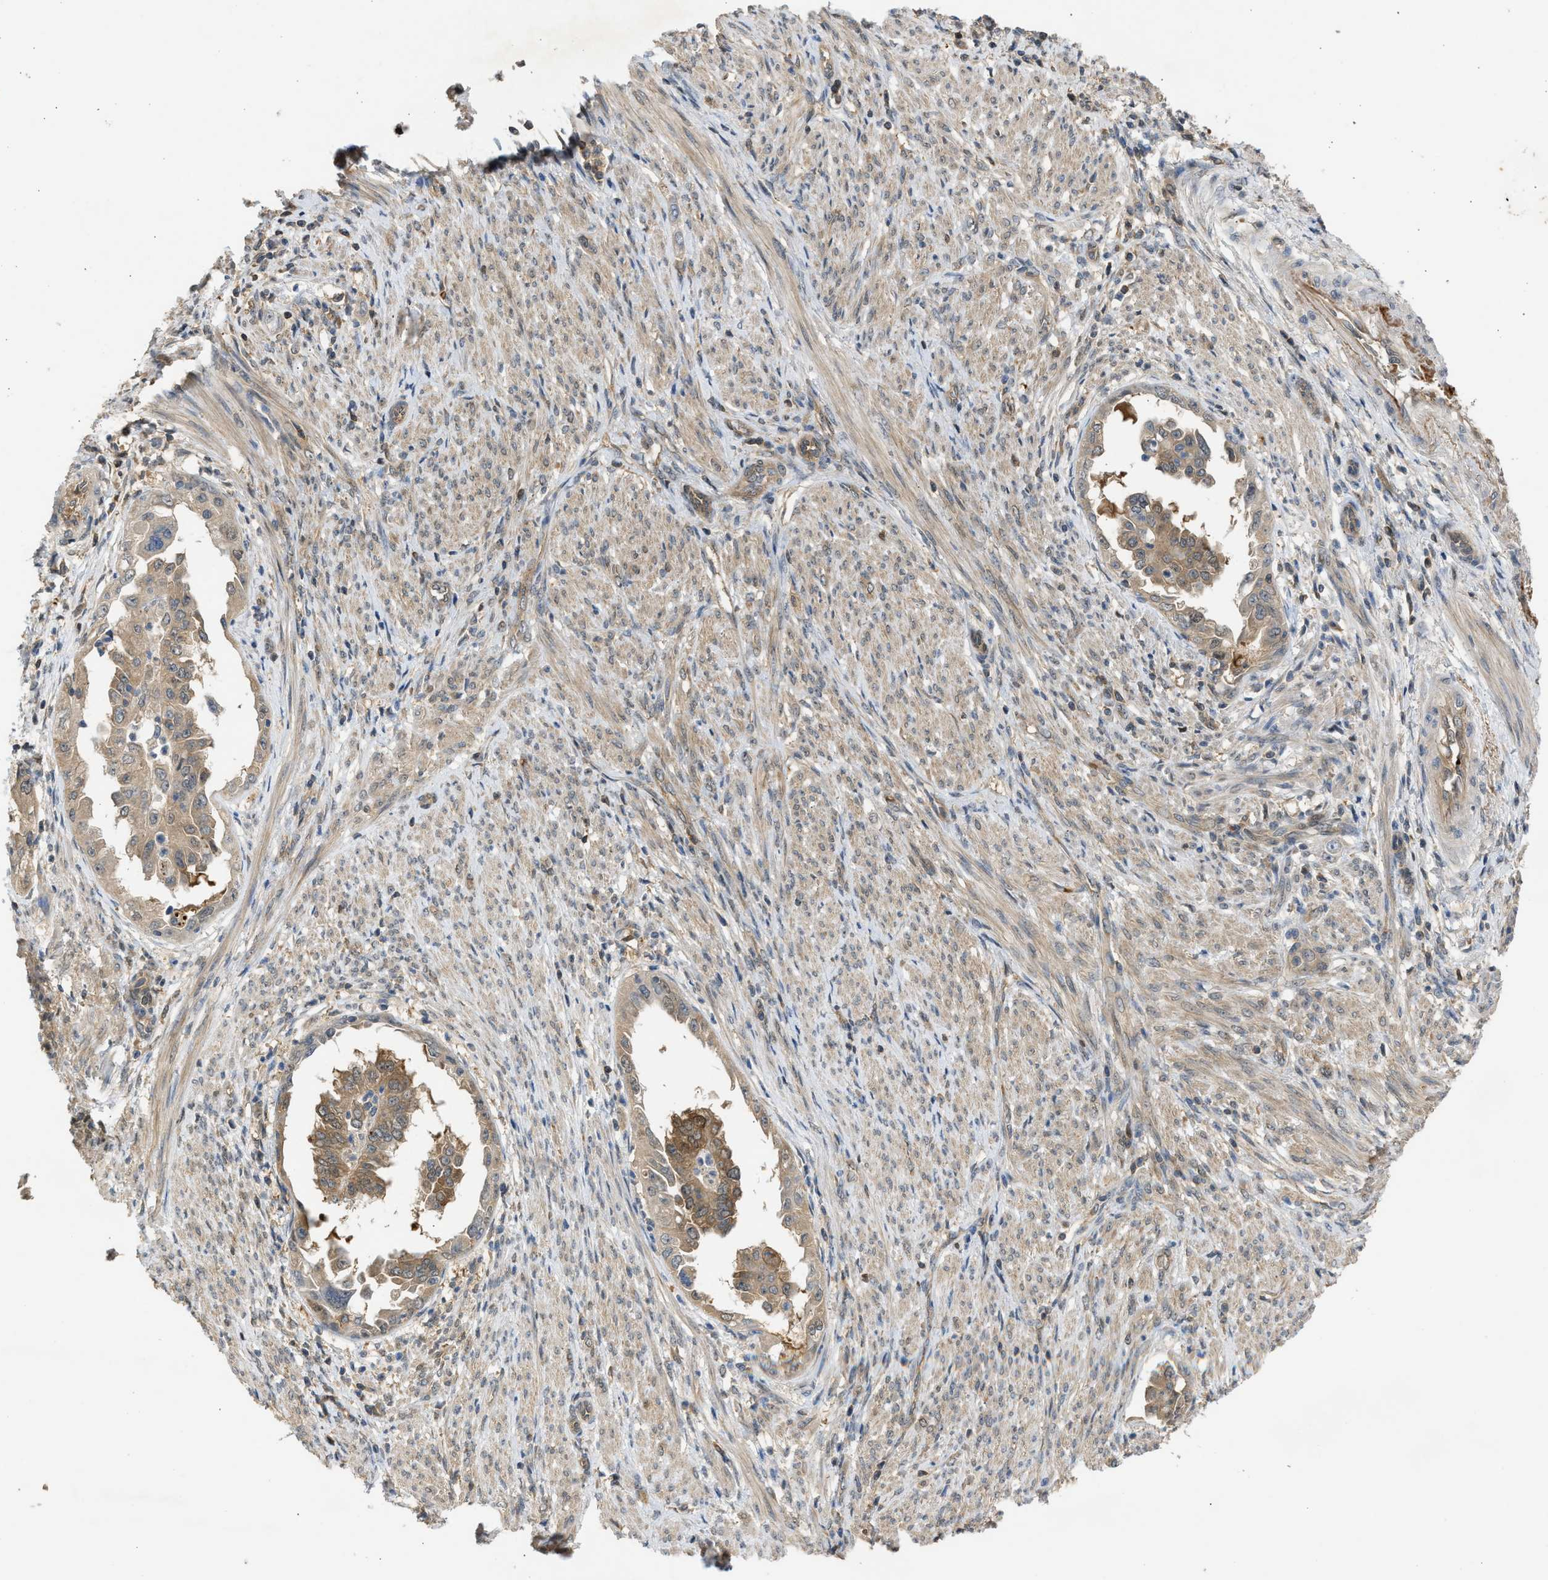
{"staining": {"intensity": "moderate", "quantity": ">75%", "location": "cytoplasmic/membranous"}, "tissue": "endometrial cancer", "cell_type": "Tumor cells", "image_type": "cancer", "snomed": [{"axis": "morphology", "description": "Adenocarcinoma, NOS"}, {"axis": "topography", "description": "Endometrium"}], "caption": "Immunohistochemical staining of adenocarcinoma (endometrial) displays medium levels of moderate cytoplasmic/membranous protein positivity in about >75% of tumor cells. The protein of interest is shown in brown color, while the nuclei are stained blue.", "gene": "MAPK7", "patient": {"sex": "female", "age": 85}}